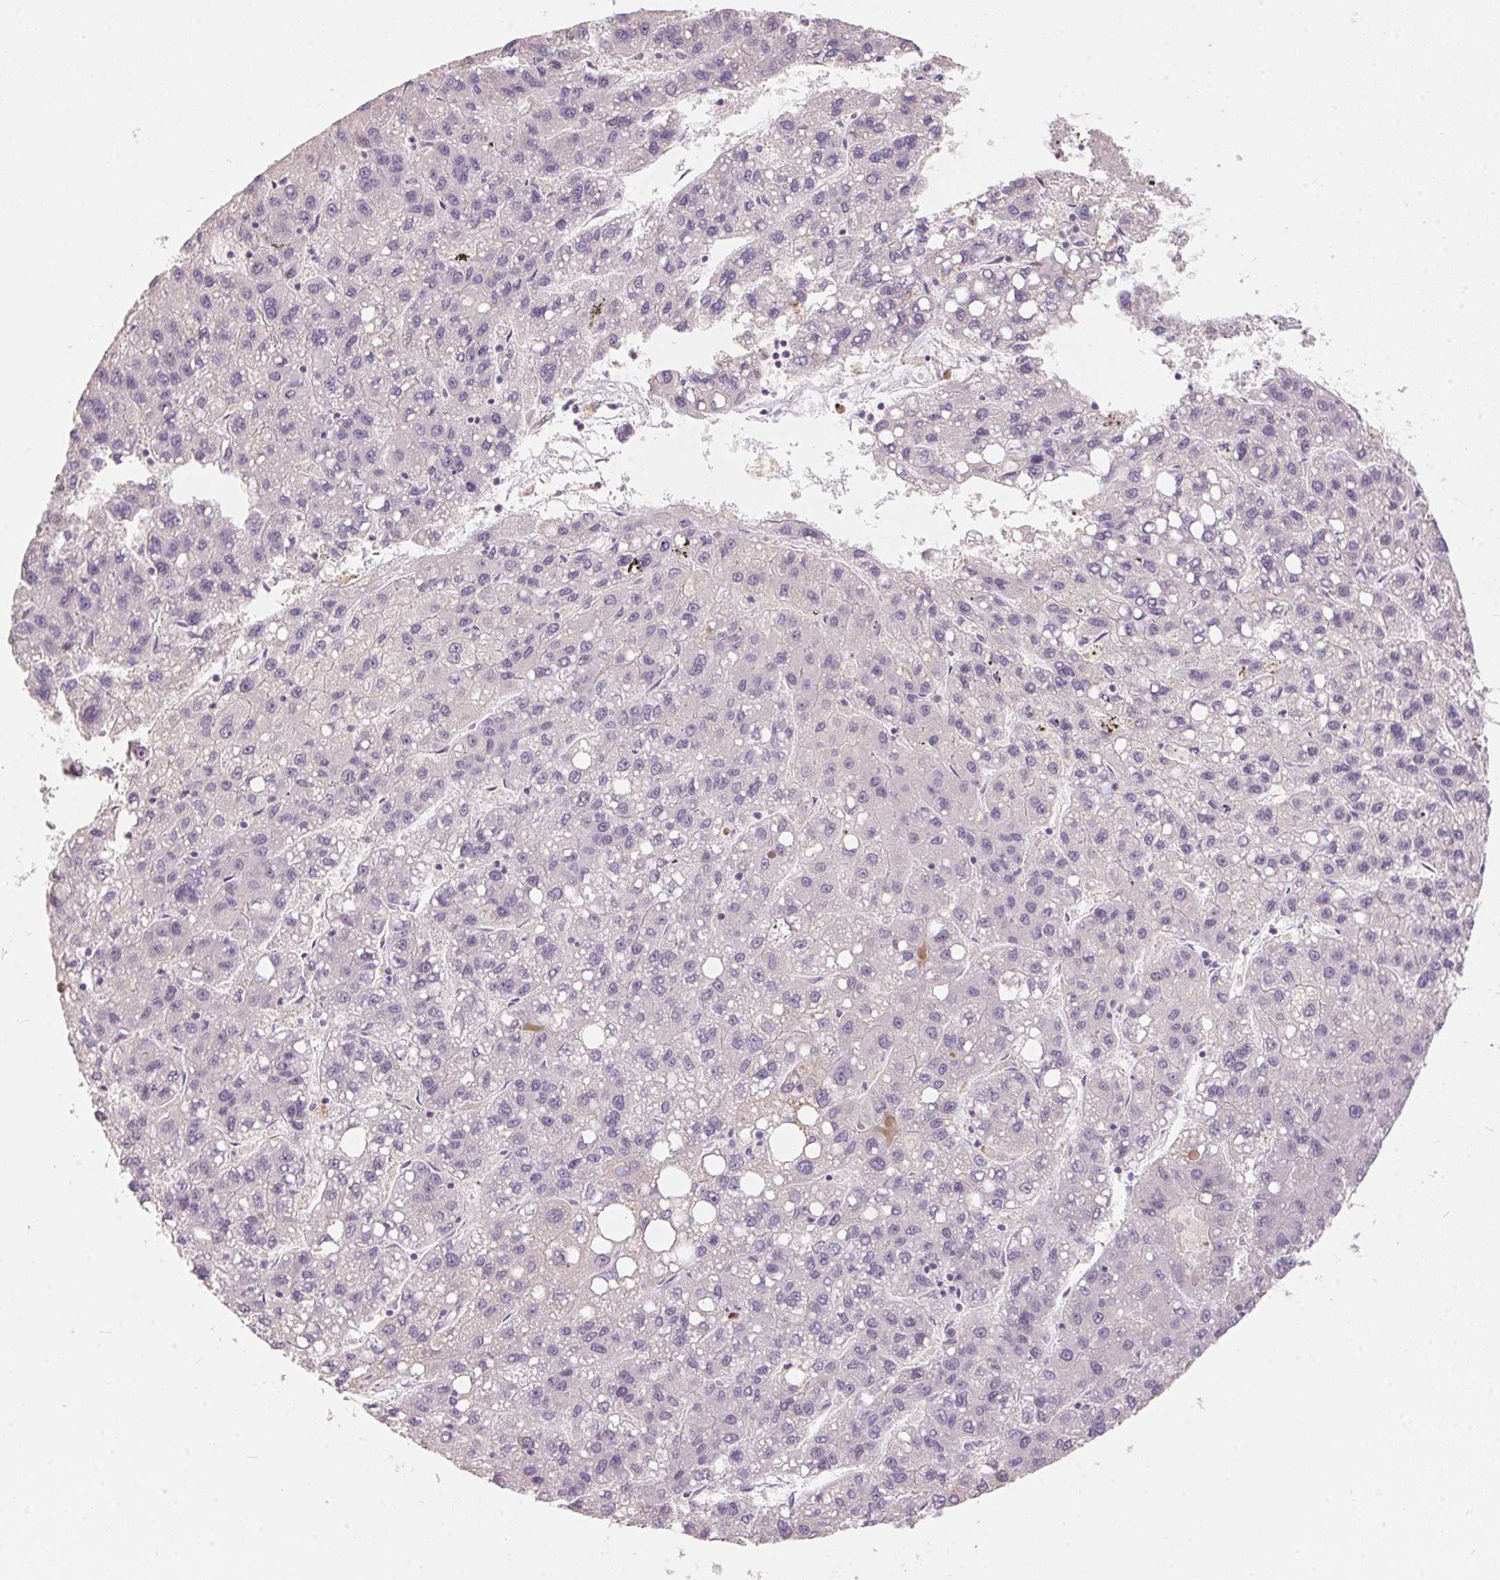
{"staining": {"intensity": "negative", "quantity": "none", "location": "none"}, "tissue": "liver cancer", "cell_type": "Tumor cells", "image_type": "cancer", "snomed": [{"axis": "morphology", "description": "Carcinoma, Hepatocellular, NOS"}, {"axis": "topography", "description": "Liver"}], "caption": "This is a photomicrograph of immunohistochemistry staining of liver hepatocellular carcinoma, which shows no staining in tumor cells.", "gene": "SERPINB1", "patient": {"sex": "female", "age": 82}}